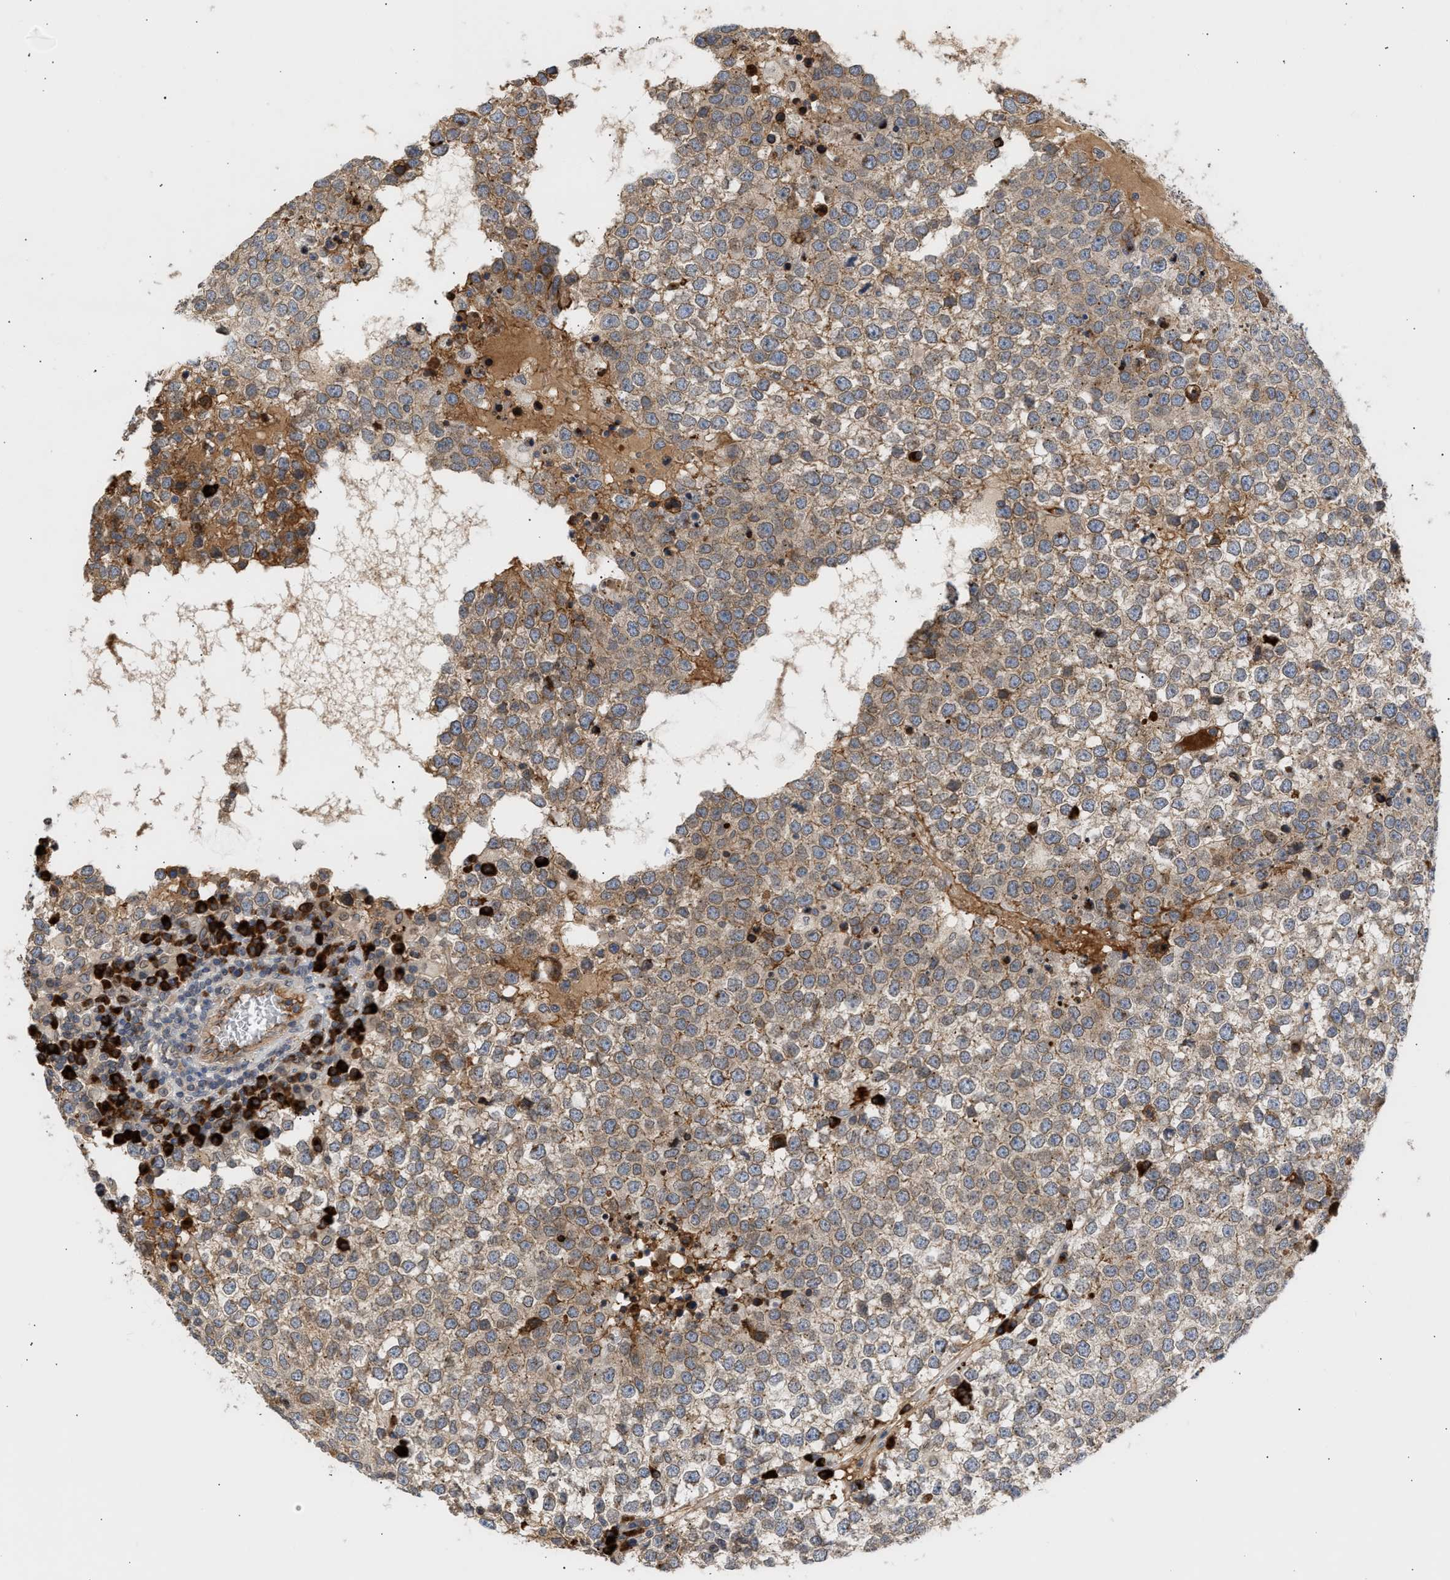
{"staining": {"intensity": "weak", "quantity": "<25%", "location": "cytoplasmic/membranous"}, "tissue": "testis cancer", "cell_type": "Tumor cells", "image_type": "cancer", "snomed": [{"axis": "morphology", "description": "Seminoma, NOS"}, {"axis": "topography", "description": "Testis"}], "caption": "DAB (3,3'-diaminobenzidine) immunohistochemical staining of human testis seminoma exhibits no significant expression in tumor cells. (DAB immunohistochemistry with hematoxylin counter stain).", "gene": "NUP62", "patient": {"sex": "male", "age": 65}}